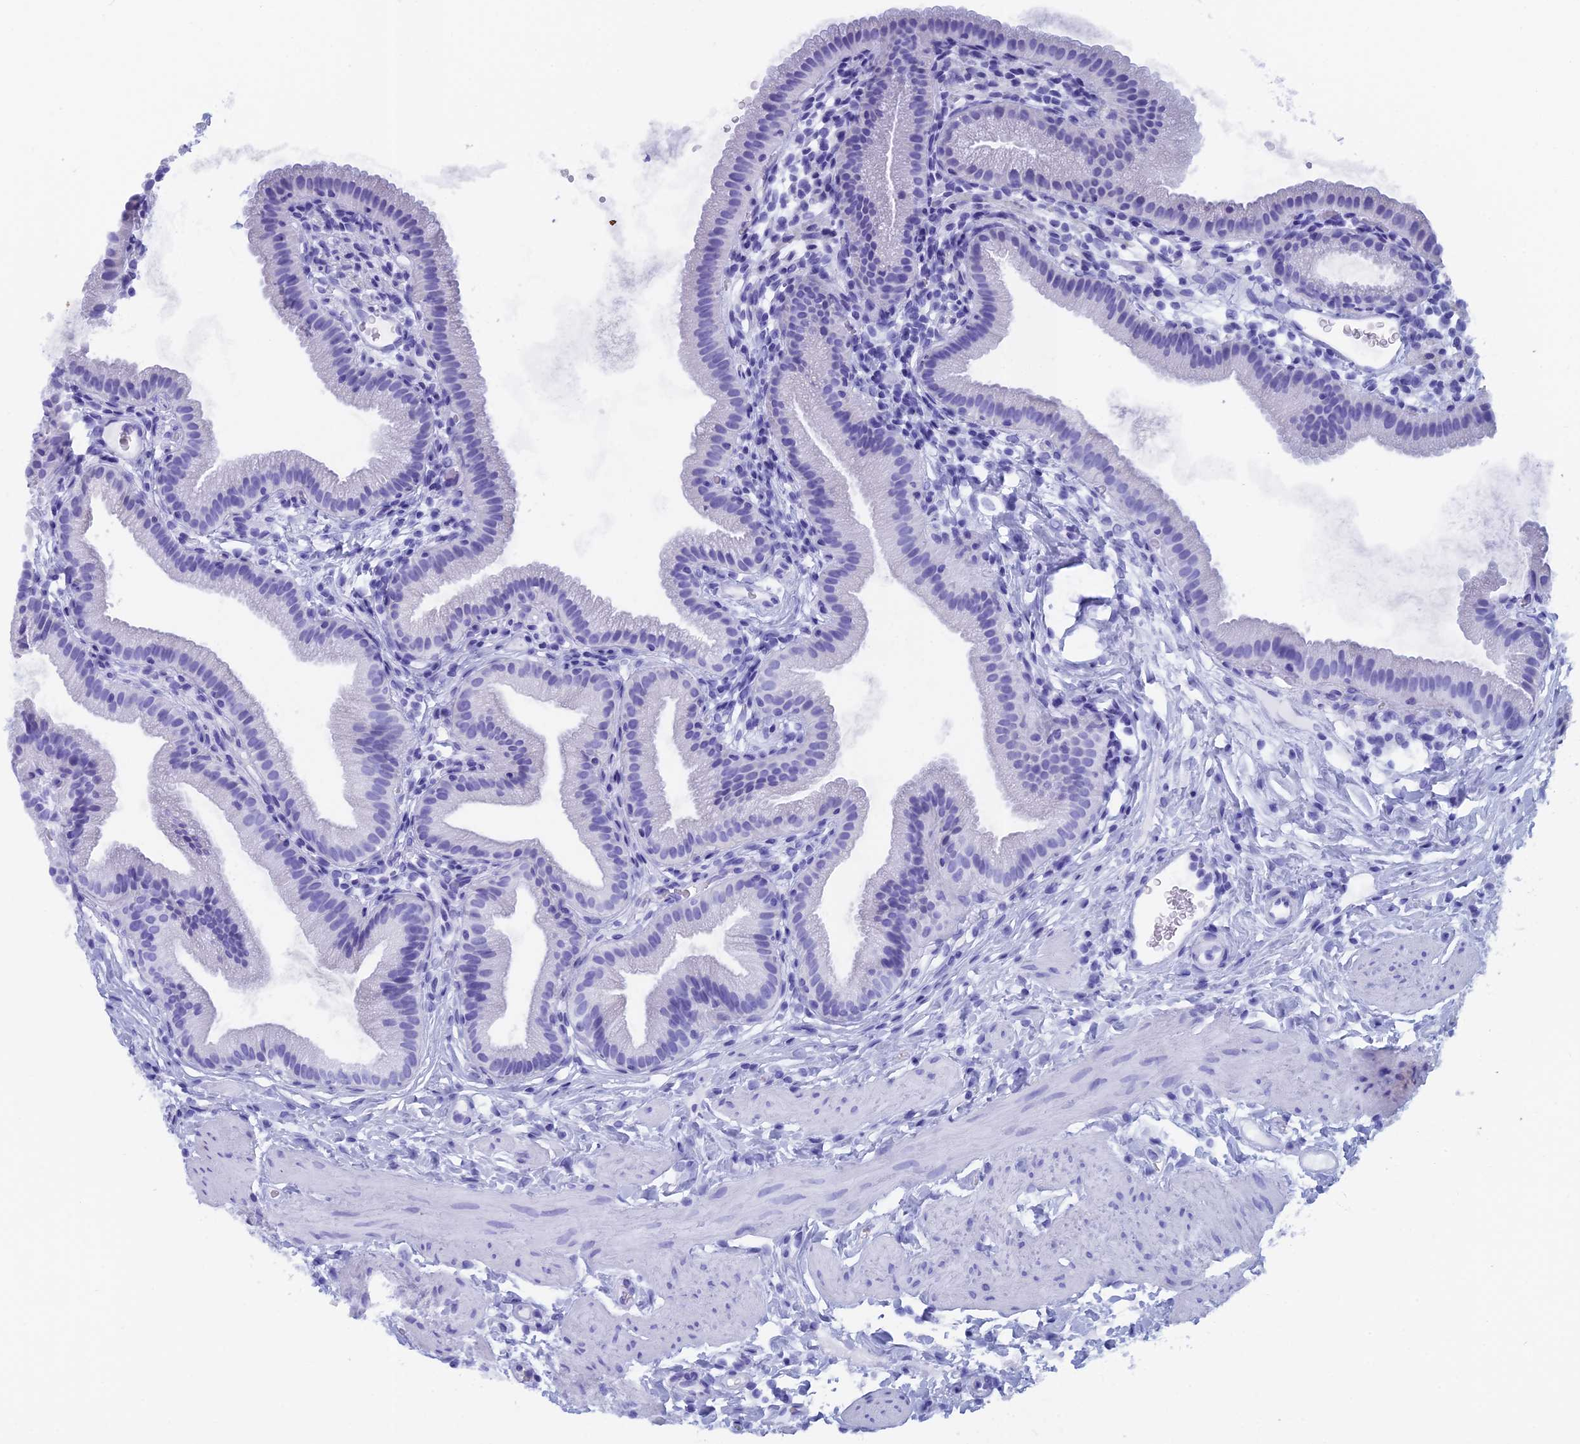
{"staining": {"intensity": "negative", "quantity": "none", "location": "none"}, "tissue": "gallbladder", "cell_type": "Glandular cells", "image_type": "normal", "snomed": [{"axis": "morphology", "description": "Normal tissue, NOS"}, {"axis": "topography", "description": "Gallbladder"}], "caption": "Immunohistochemistry (IHC) of unremarkable human gallbladder reveals no expression in glandular cells. The staining is performed using DAB brown chromogen with nuclei counter-stained in using hematoxylin.", "gene": "CAPS", "patient": {"sex": "female", "age": 46}}